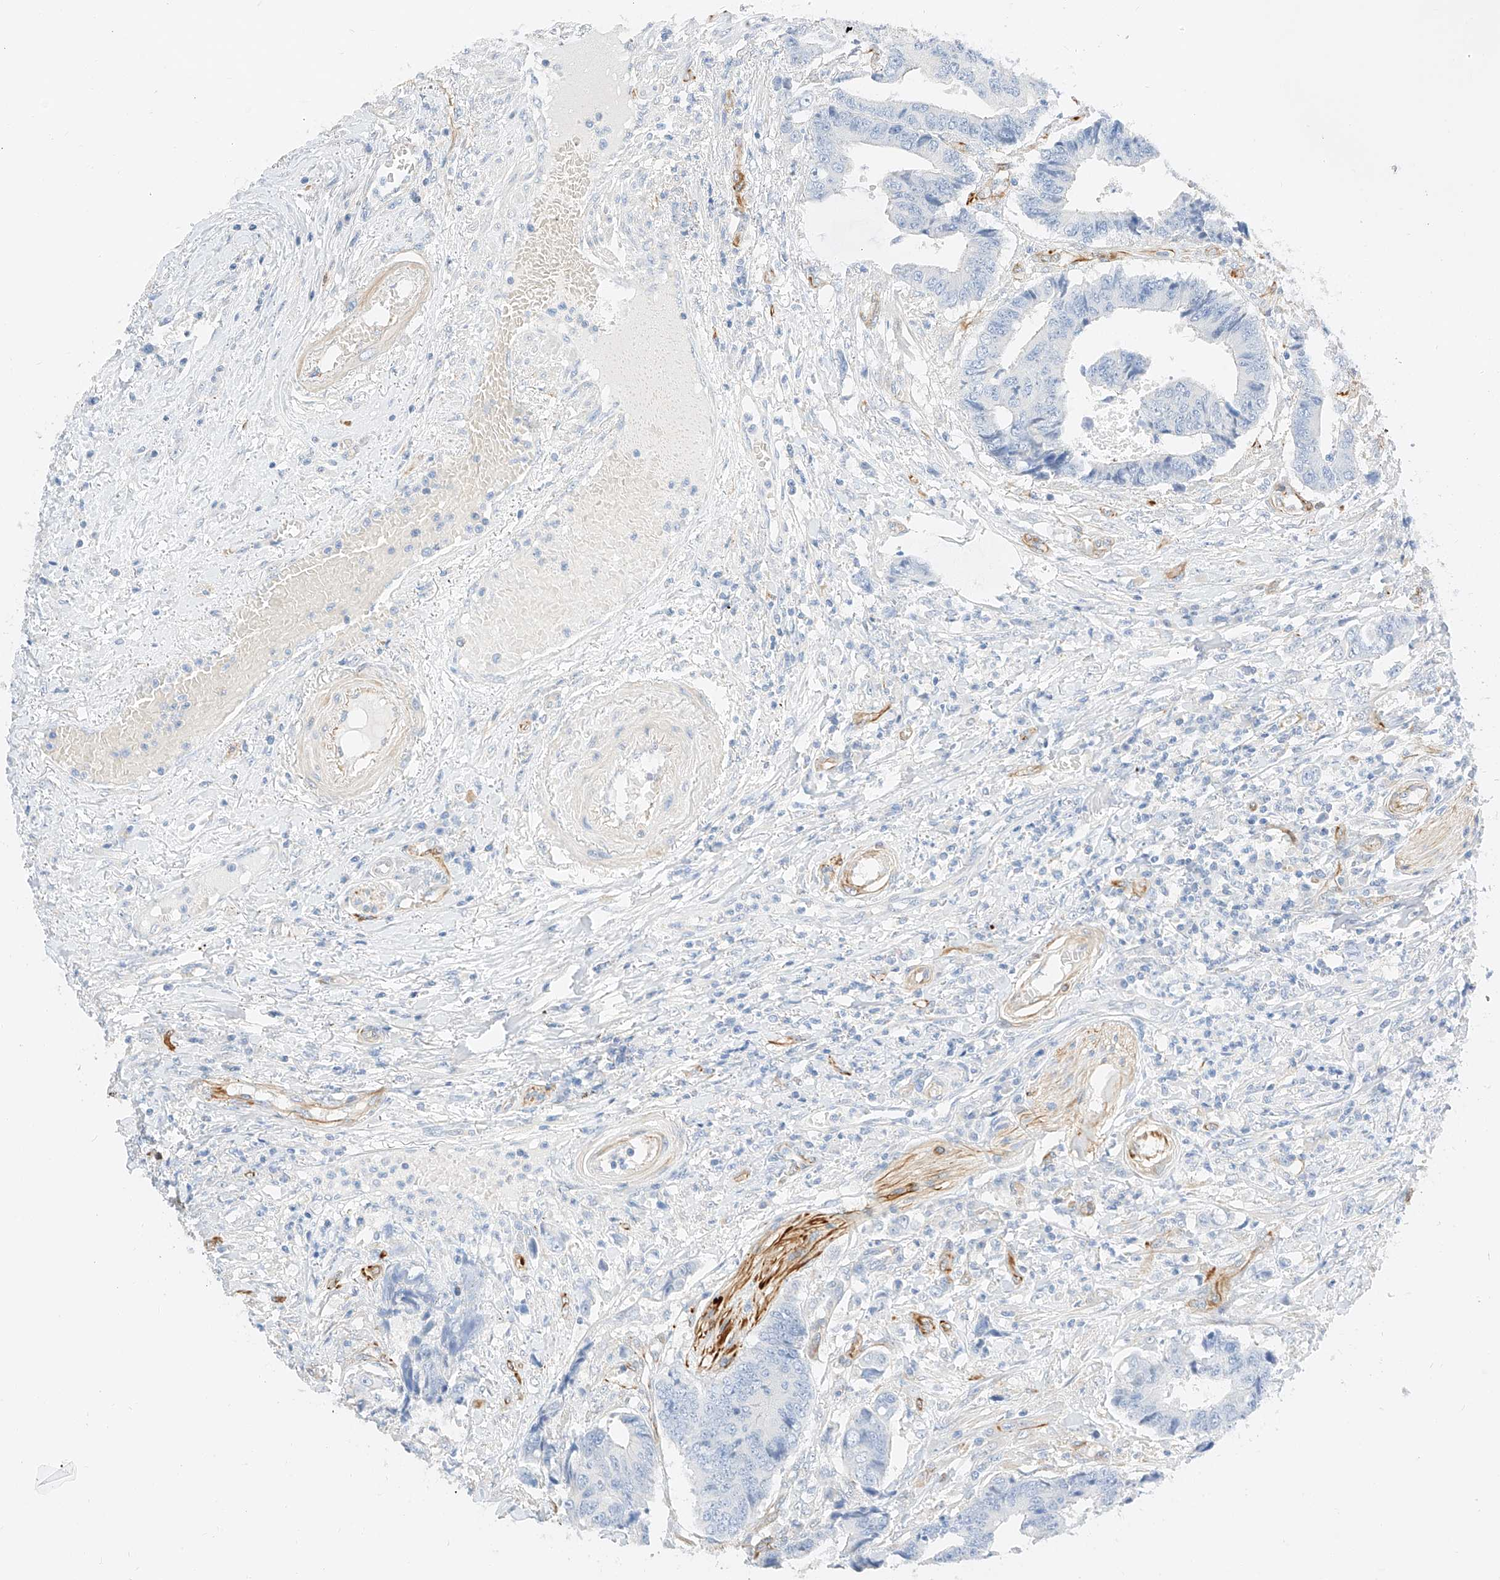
{"staining": {"intensity": "negative", "quantity": "none", "location": "none"}, "tissue": "colorectal cancer", "cell_type": "Tumor cells", "image_type": "cancer", "snomed": [{"axis": "morphology", "description": "Adenocarcinoma, NOS"}, {"axis": "topography", "description": "Rectum"}], "caption": "Colorectal cancer was stained to show a protein in brown. There is no significant staining in tumor cells. (DAB (3,3'-diaminobenzidine) IHC visualized using brightfield microscopy, high magnification).", "gene": "CDCP2", "patient": {"sex": "male", "age": 84}}